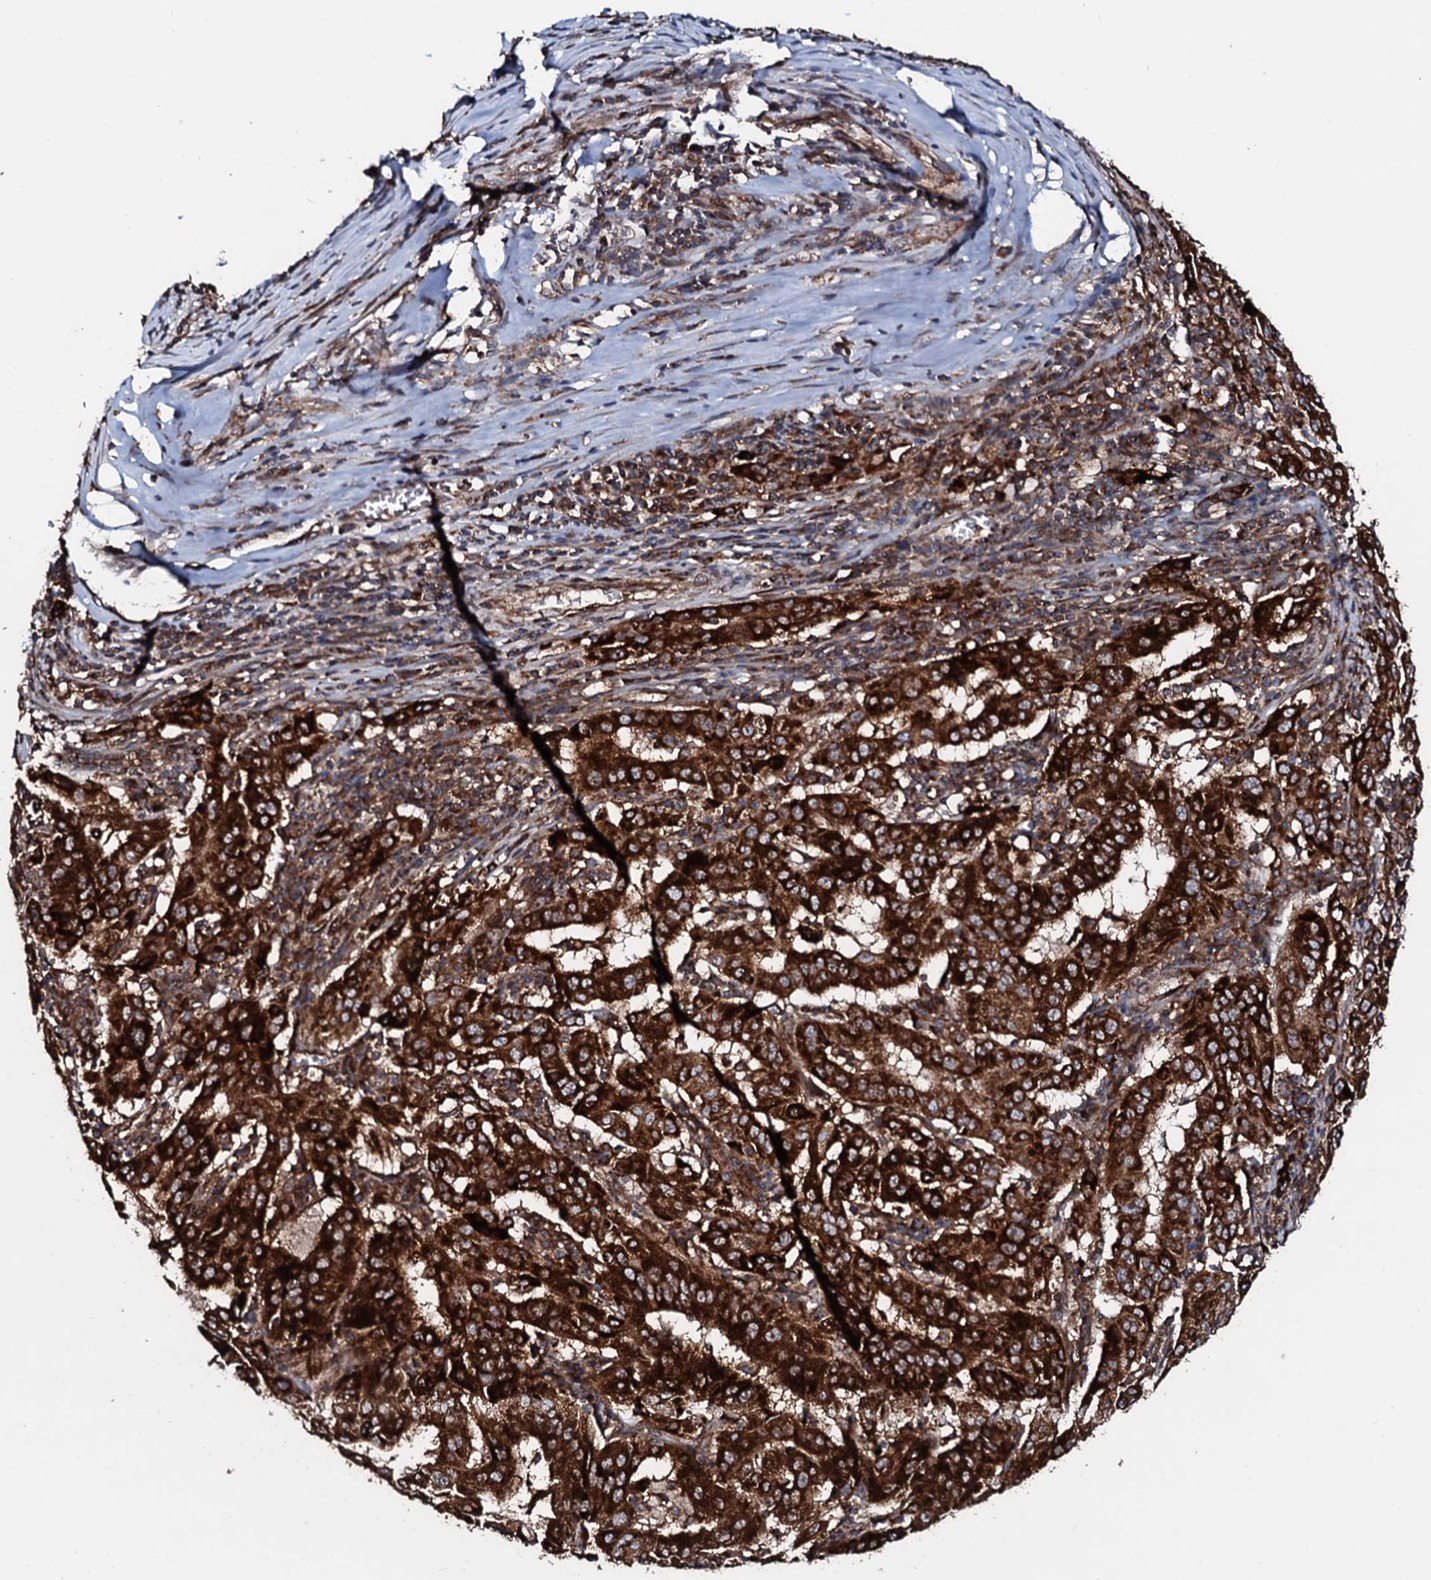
{"staining": {"intensity": "strong", "quantity": ">75%", "location": "cytoplasmic/membranous"}, "tissue": "pancreatic cancer", "cell_type": "Tumor cells", "image_type": "cancer", "snomed": [{"axis": "morphology", "description": "Adenocarcinoma, NOS"}, {"axis": "topography", "description": "Pancreas"}], "caption": "This is a histology image of IHC staining of pancreatic cancer (adenocarcinoma), which shows strong staining in the cytoplasmic/membranous of tumor cells.", "gene": "SDHAF2", "patient": {"sex": "male", "age": 63}}